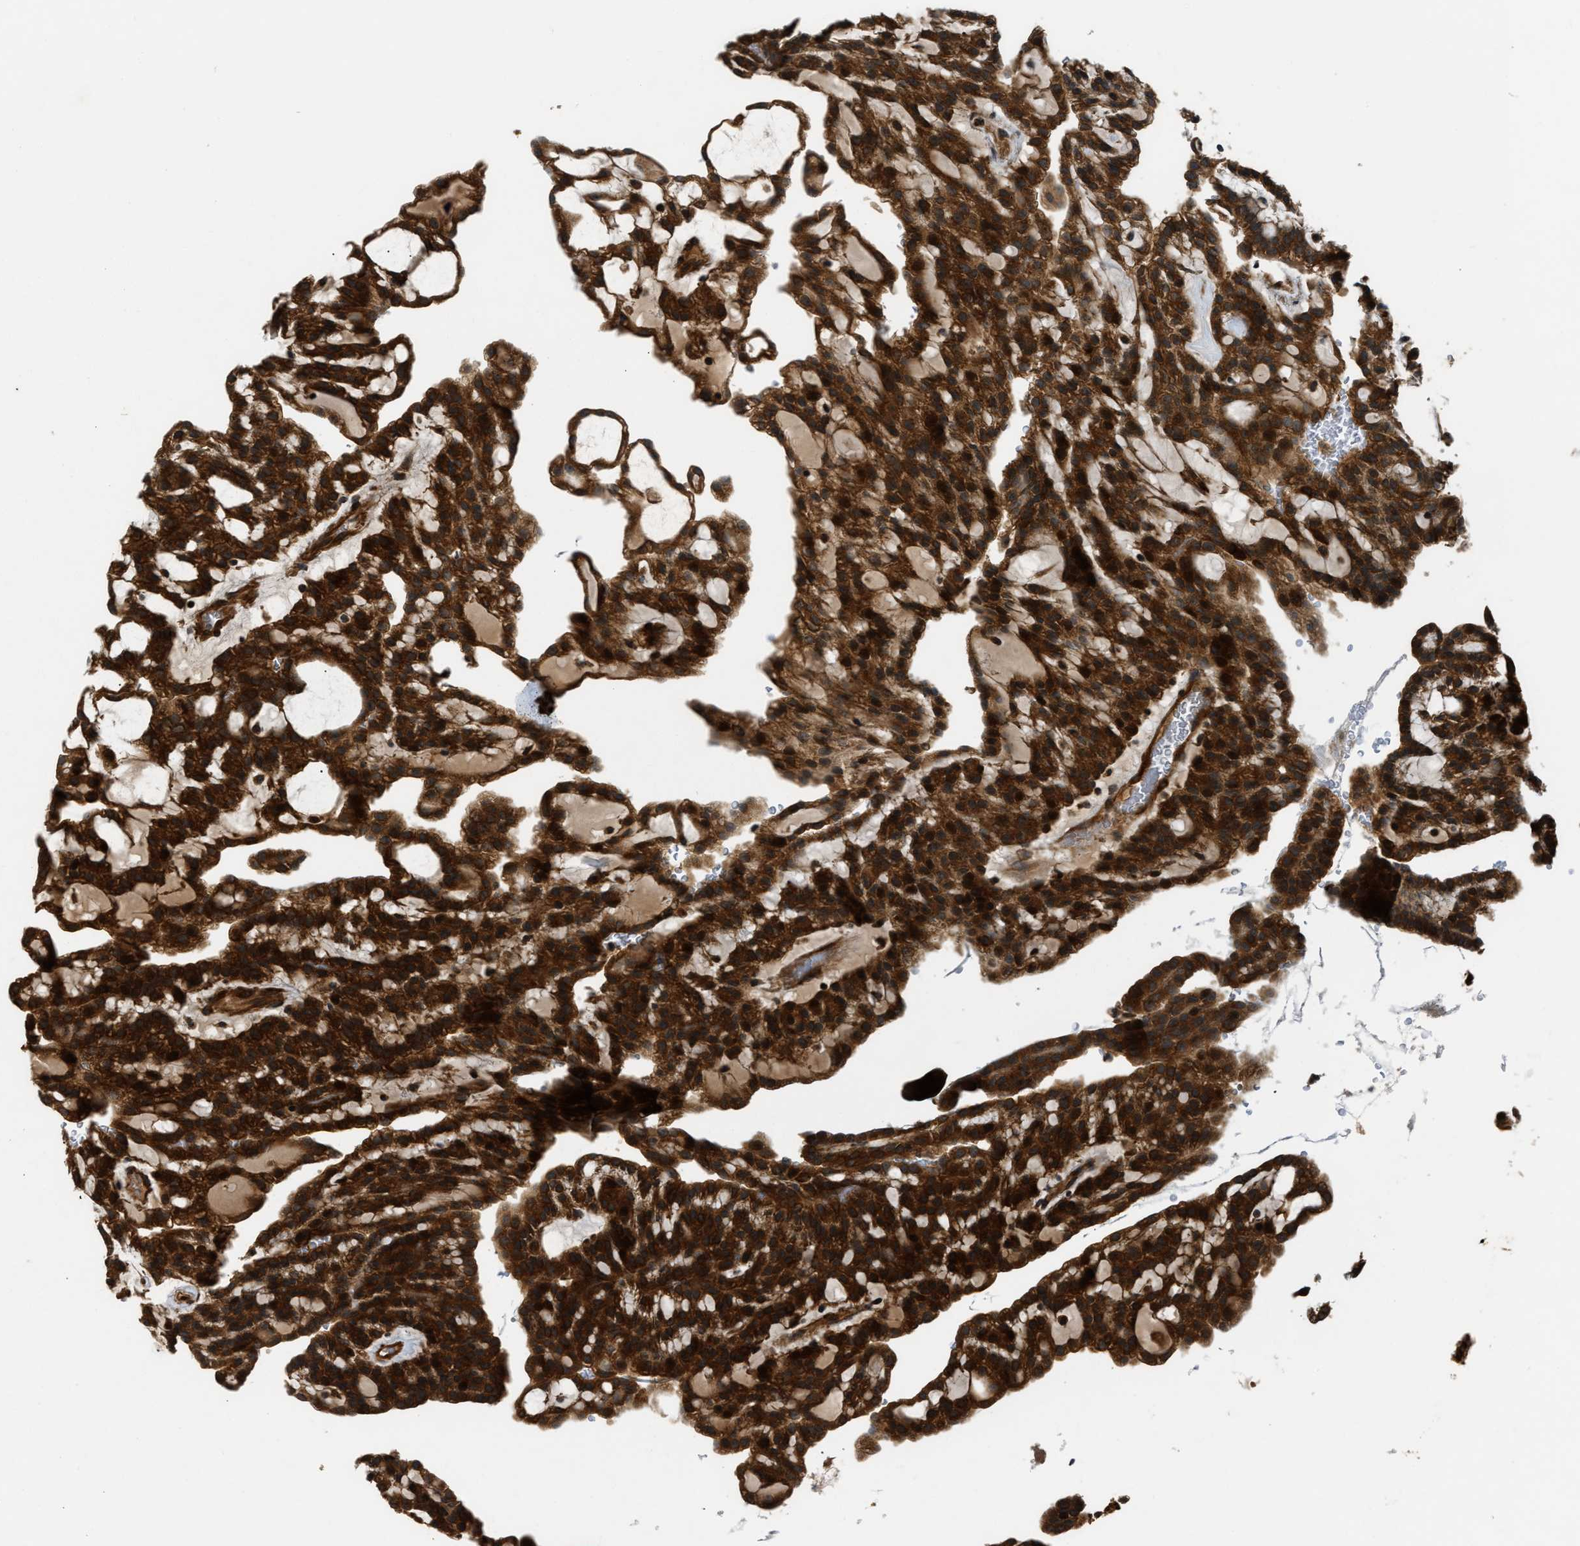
{"staining": {"intensity": "strong", "quantity": ">75%", "location": "cytoplasmic/membranous"}, "tissue": "renal cancer", "cell_type": "Tumor cells", "image_type": "cancer", "snomed": [{"axis": "morphology", "description": "Adenocarcinoma, NOS"}, {"axis": "topography", "description": "Kidney"}], "caption": "This photomicrograph displays IHC staining of renal cancer (adenocarcinoma), with high strong cytoplasmic/membranous staining in about >75% of tumor cells.", "gene": "PNPLA8", "patient": {"sex": "male", "age": 63}}